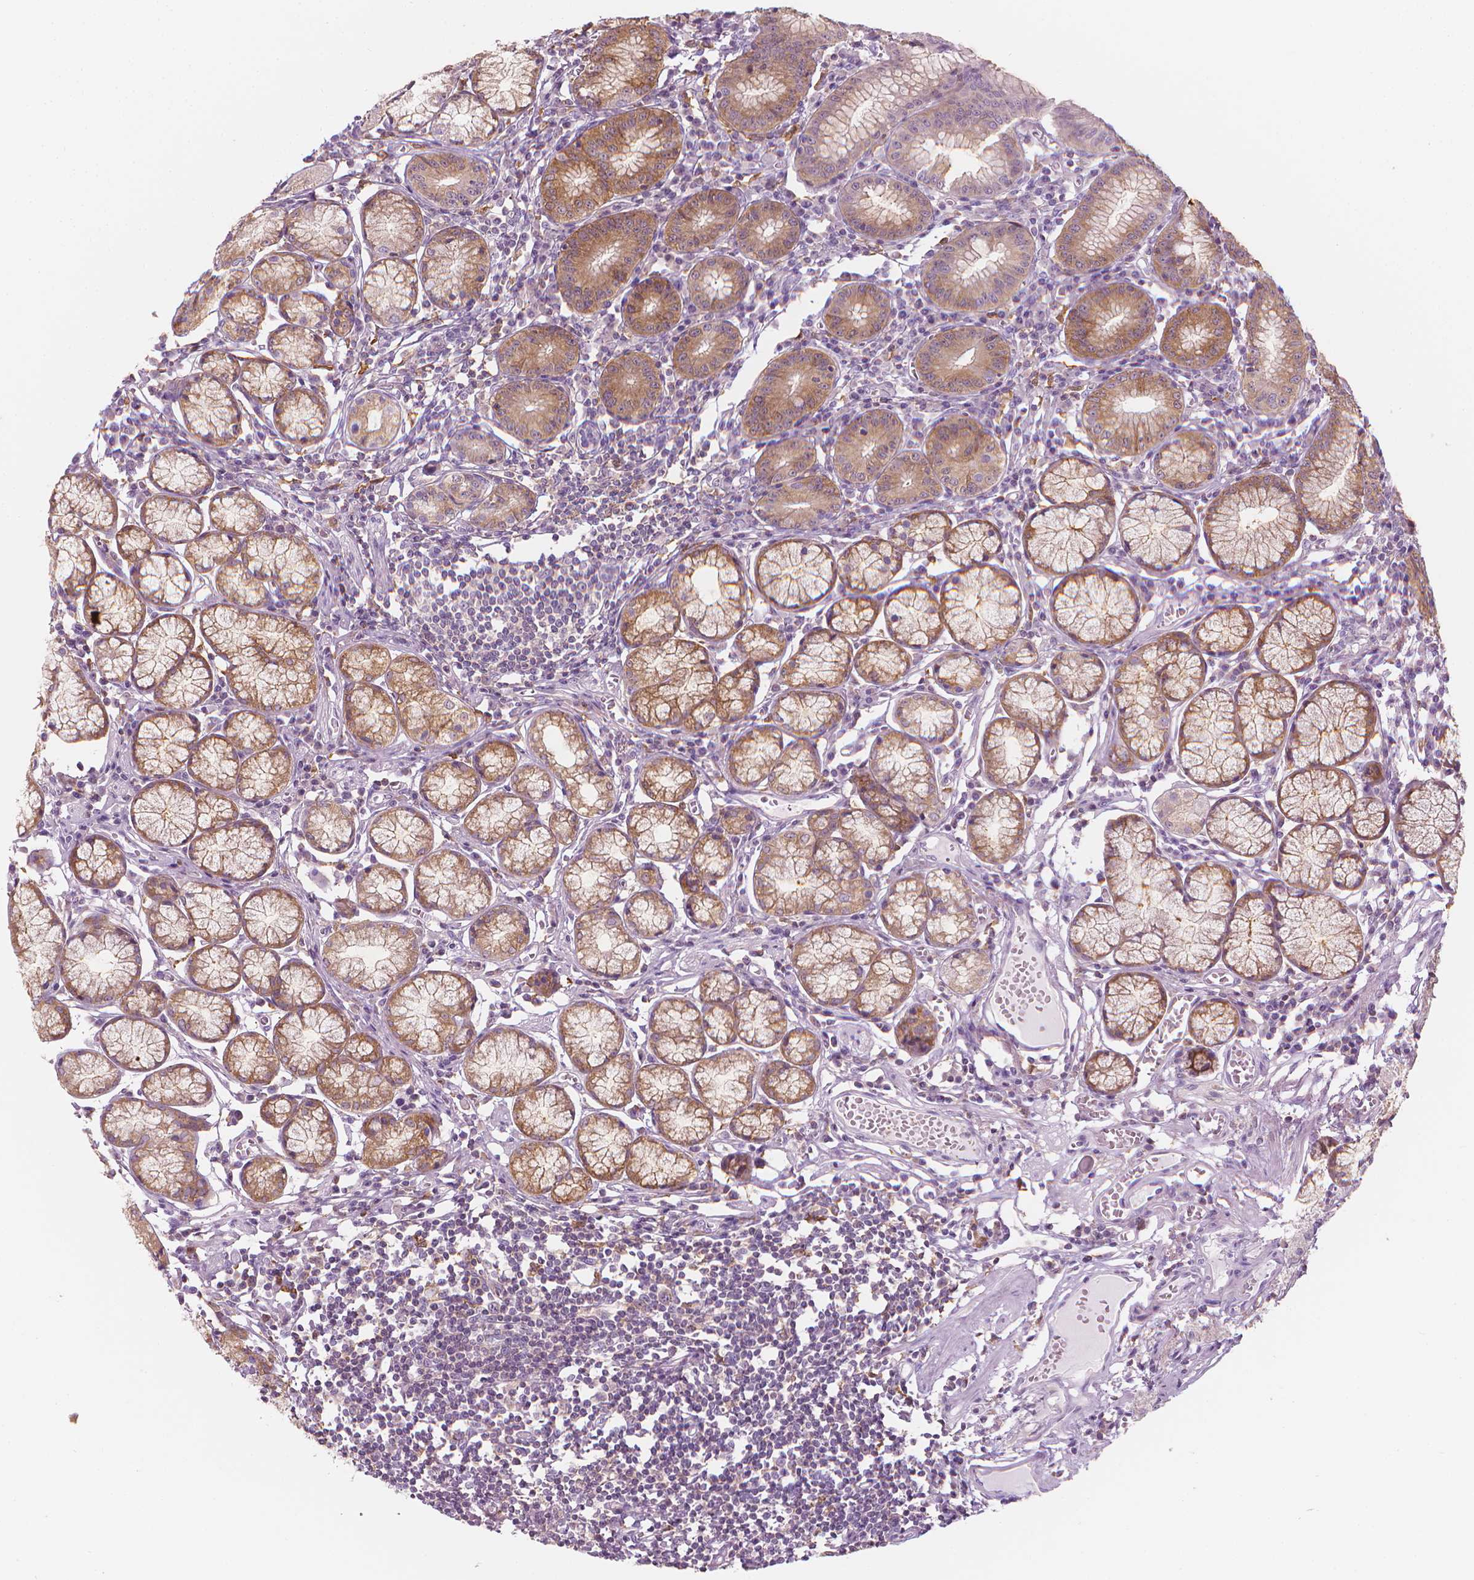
{"staining": {"intensity": "moderate", "quantity": "25%-75%", "location": "cytoplasmic/membranous"}, "tissue": "stomach", "cell_type": "Glandular cells", "image_type": "normal", "snomed": [{"axis": "morphology", "description": "Normal tissue, NOS"}, {"axis": "topography", "description": "Stomach"}], "caption": "Protein expression analysis of benign human stomach reveals moderate cytoplasmic/membranous expression in about 25%-75% of glandular cells. (DAB (3,3'-diaminobenzidine) IHC, brown staining for protein, blue staining for nuclei).", "gene": "SHMT1", "patient": {"sex": "male", "age": 55}}